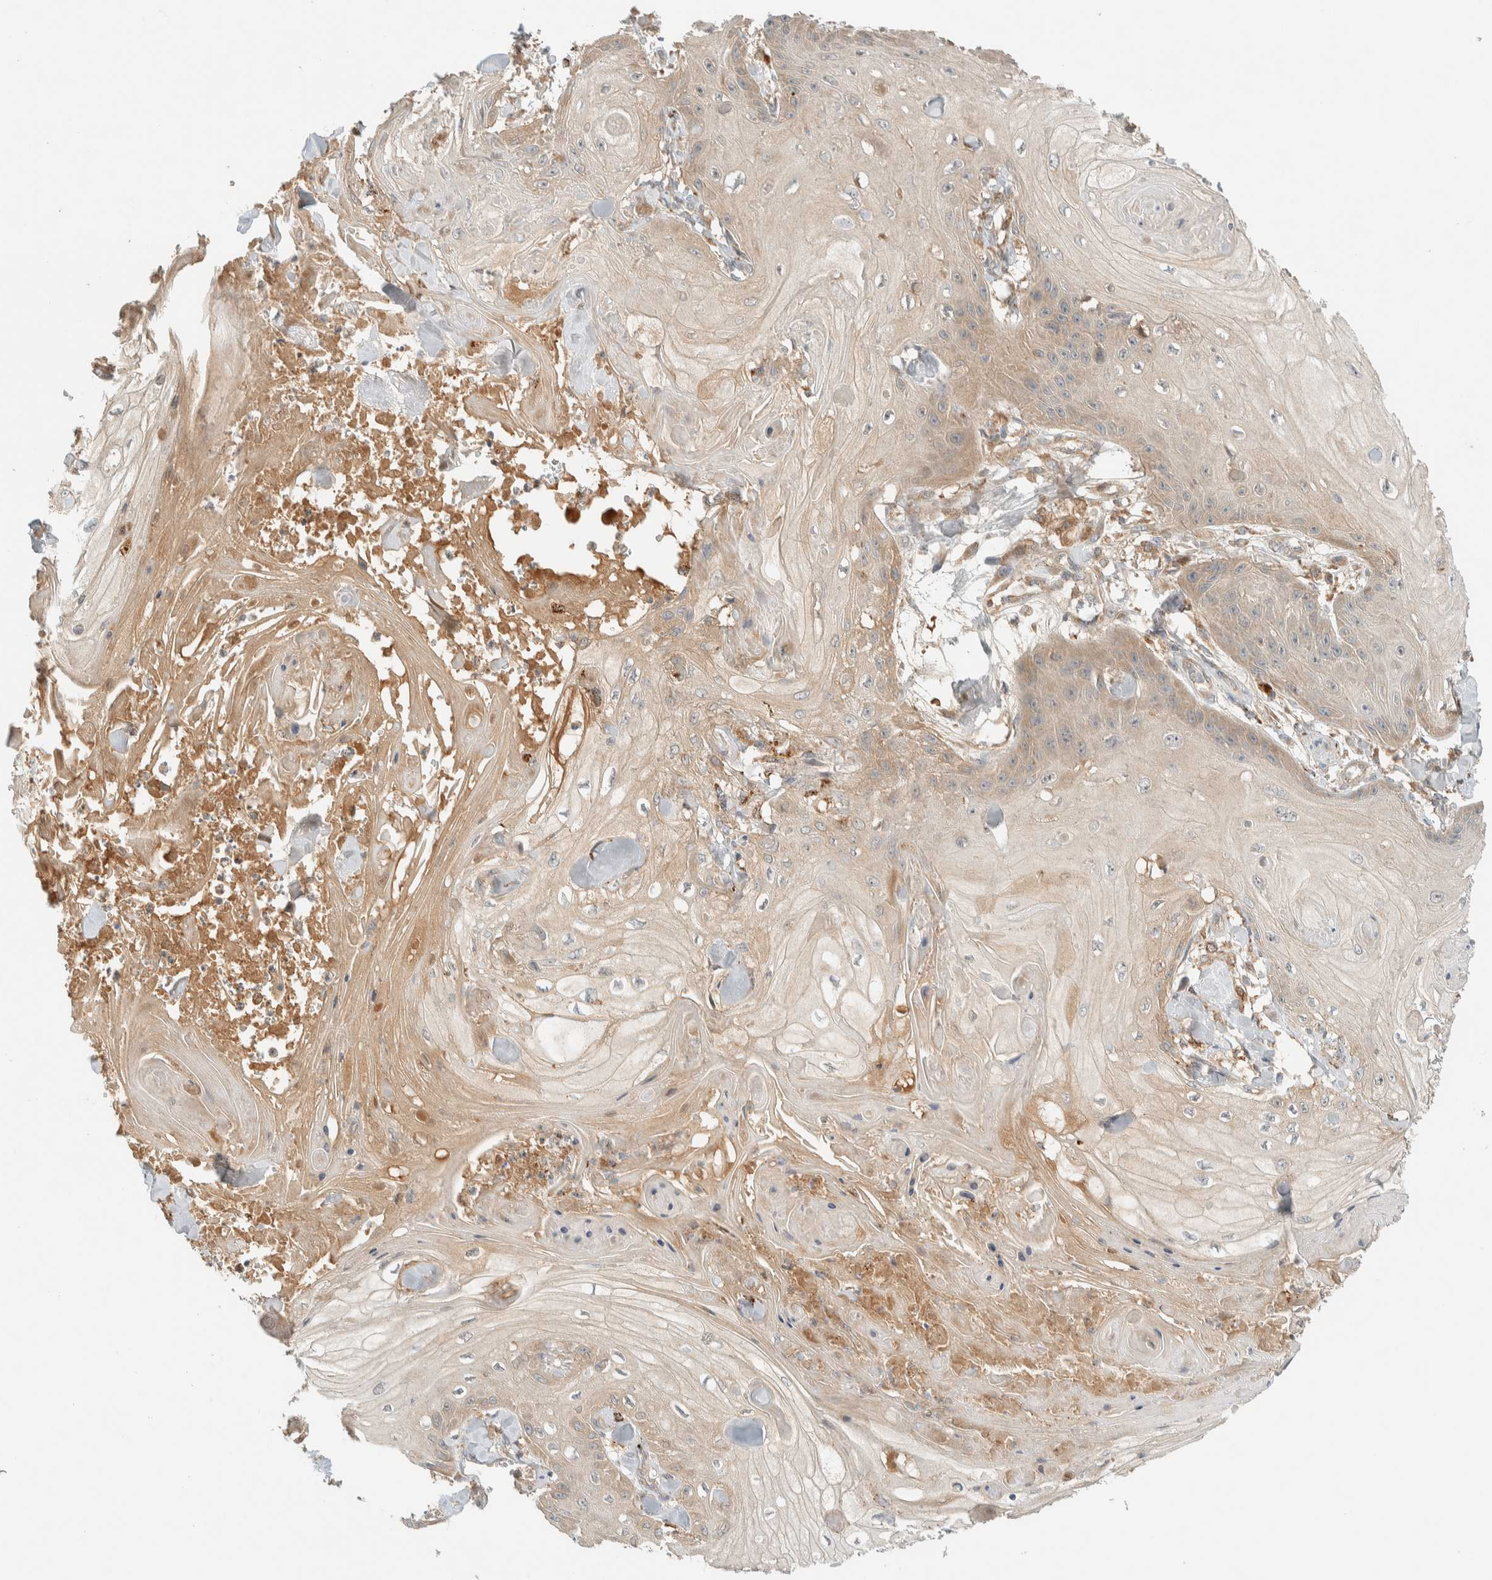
{"staining": {"intensity": "moderate", "quantity": "<25%", "location": "cytoplasmic/membranous"}, "tissue": "skin cancer", "cell_type": "Tumor cells", "image_type": "cancer", "snomed": [{"axis": "morphology", "description": "Squamous cell carcinoma, NOS"}, {"axis": "topography", "description": "Skin"}], "caption": "Protein analysis of squamous cell carcinoma (skin) tissue demonstrates moderate cytoplasmic/membranous staining in about <25% of tumor cells. (DAB (3,3'-diaminobenzidine) = brown stain, brightfield microscopy at high magnification).", "gene": "FAM167A", "patient": {"sex": "male", "age": 74}}